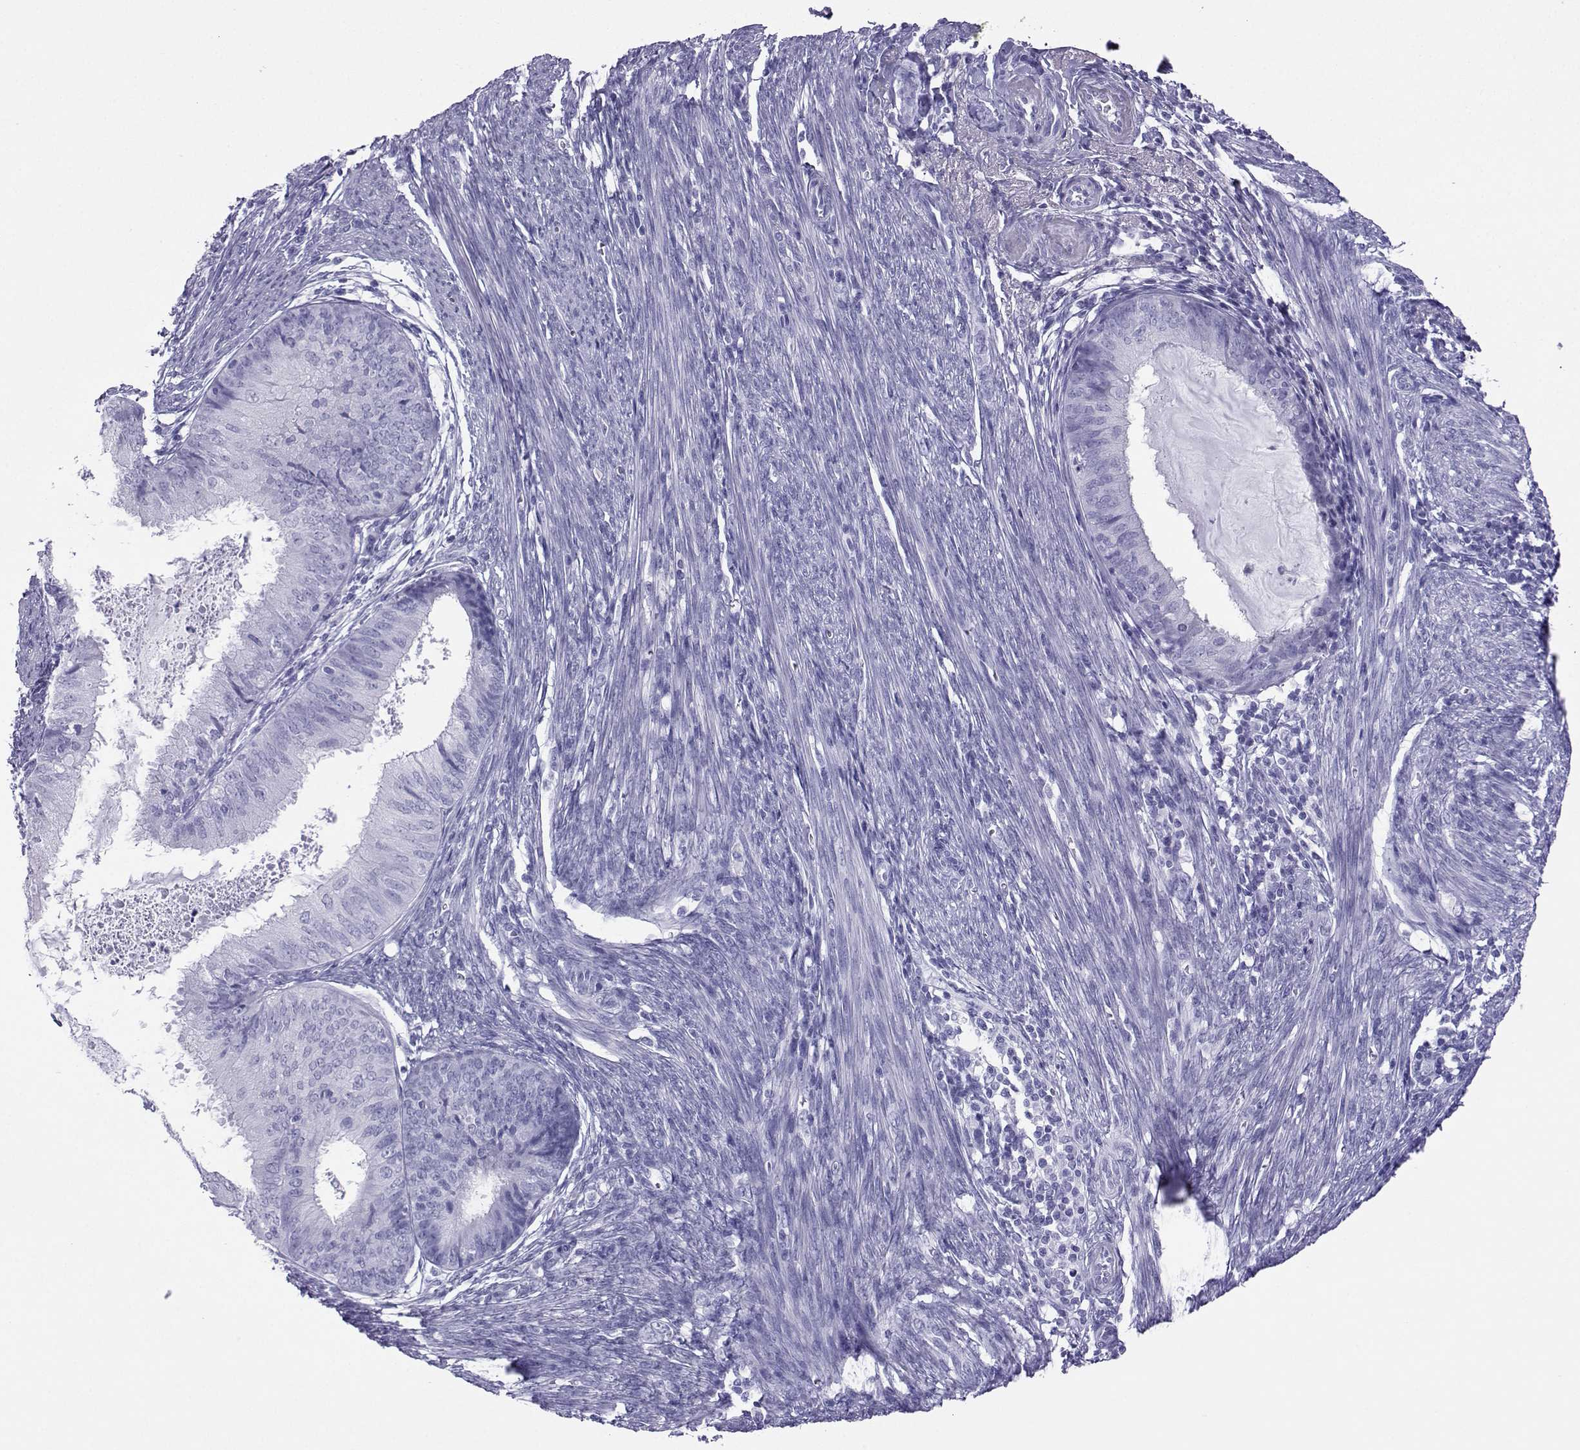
{"staining": {"intensity": "negative", "quantity": "none", "location": "none"}, "tissue": "endometrial cancer", "cell_type": "Tumor cells", "image_type": "cancer", "snomed": [{"axis": "morphology", "description": "Adenocarcinoma, NOS"}, {"axis": "topography", "description": "Endometrium"}], "caption": "The micrograph shows no significant positivity in tumor cells of endometrial adenocarcinoma. (DAB (3,3'-diaminobenzidine) IHC, high magnification).", "gene": "LORICRIN", "patient": {"sex": "female", "age": 57}}